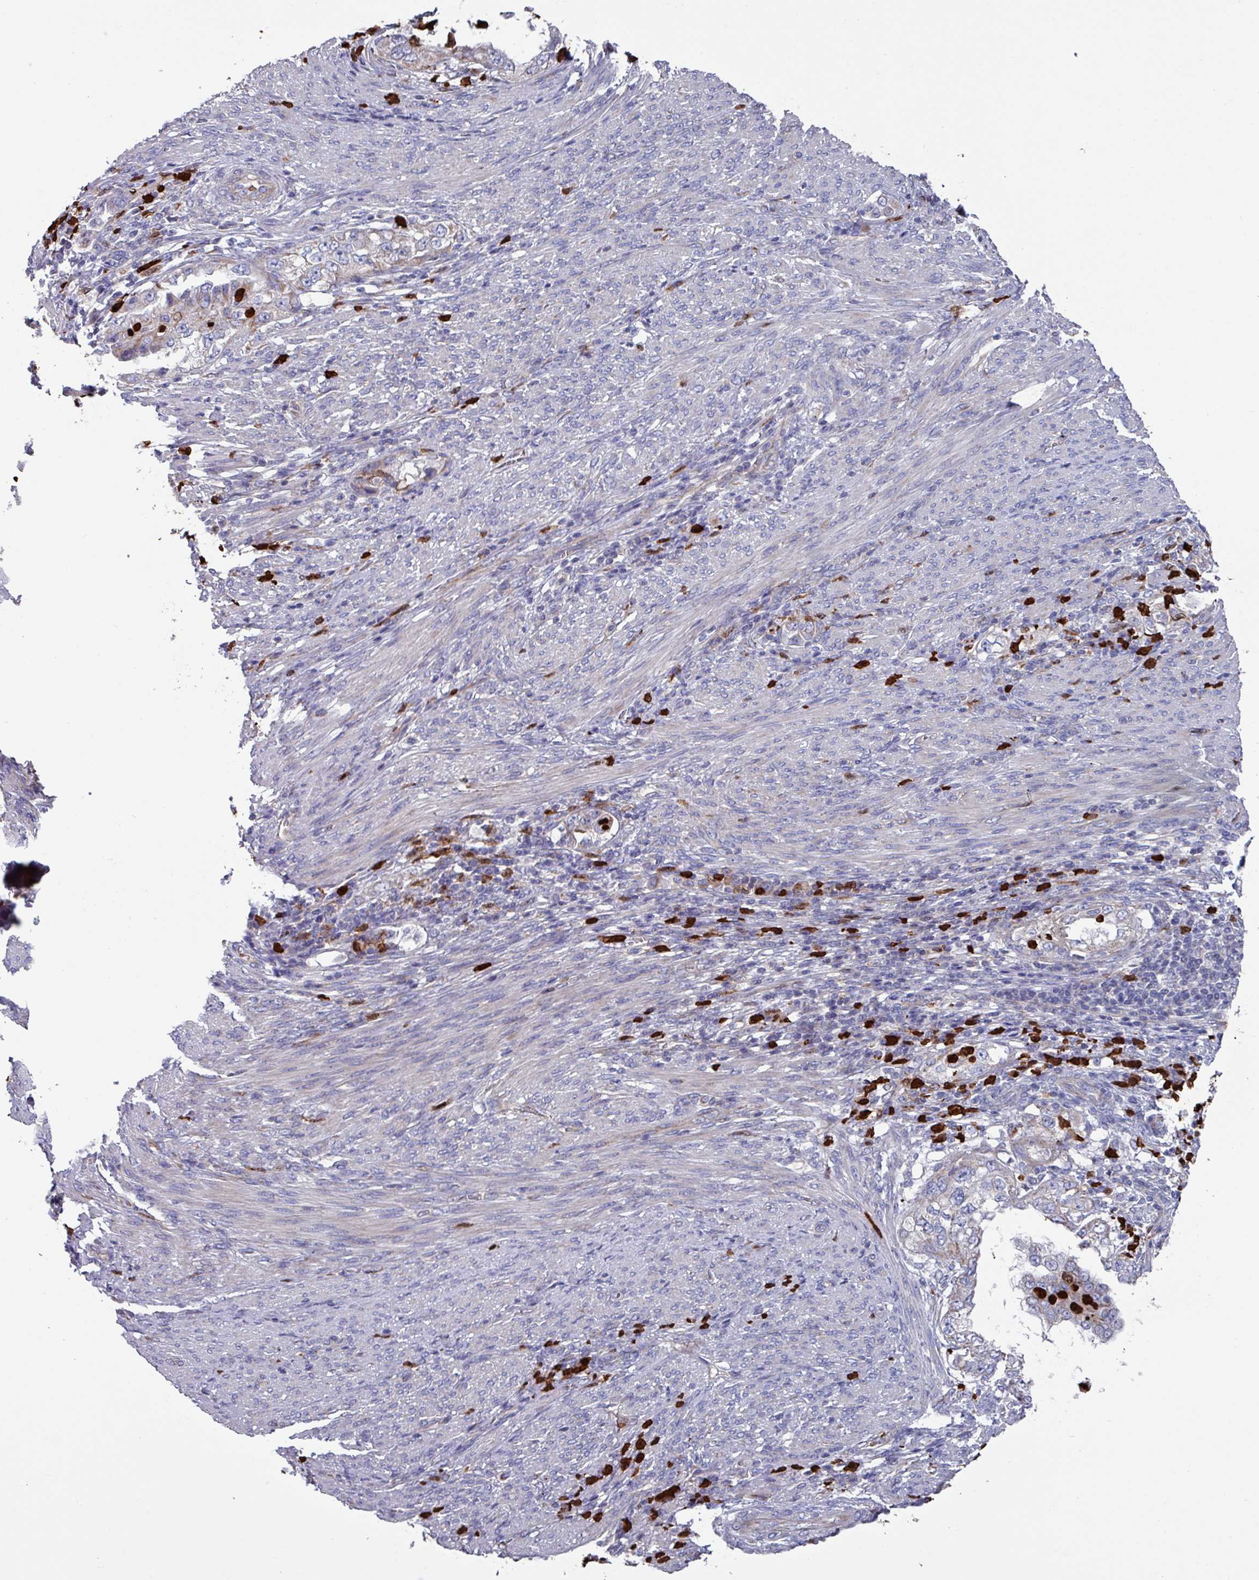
{"staining": {"intensity": "weak", "quantity": "25%-75%", "location": "cytoplasmic/membranous"}, "tissue": "endometrial cancer", "cell_type": "Tumor cells", "image_type": "cancer", "snomed": [{"axis": "morphology", "description": "Adenocarcinoma, NOS"}, {"axis": "topography", "description": "Endometrium"}], "caption": "A micrograph of endometrial cancer stained for a protein demonstrates weak cytoplasmic/membranous brown staining in tumor cells.", "gene": "UQCC2", "patient": {"sex": "female", "age": 85}}